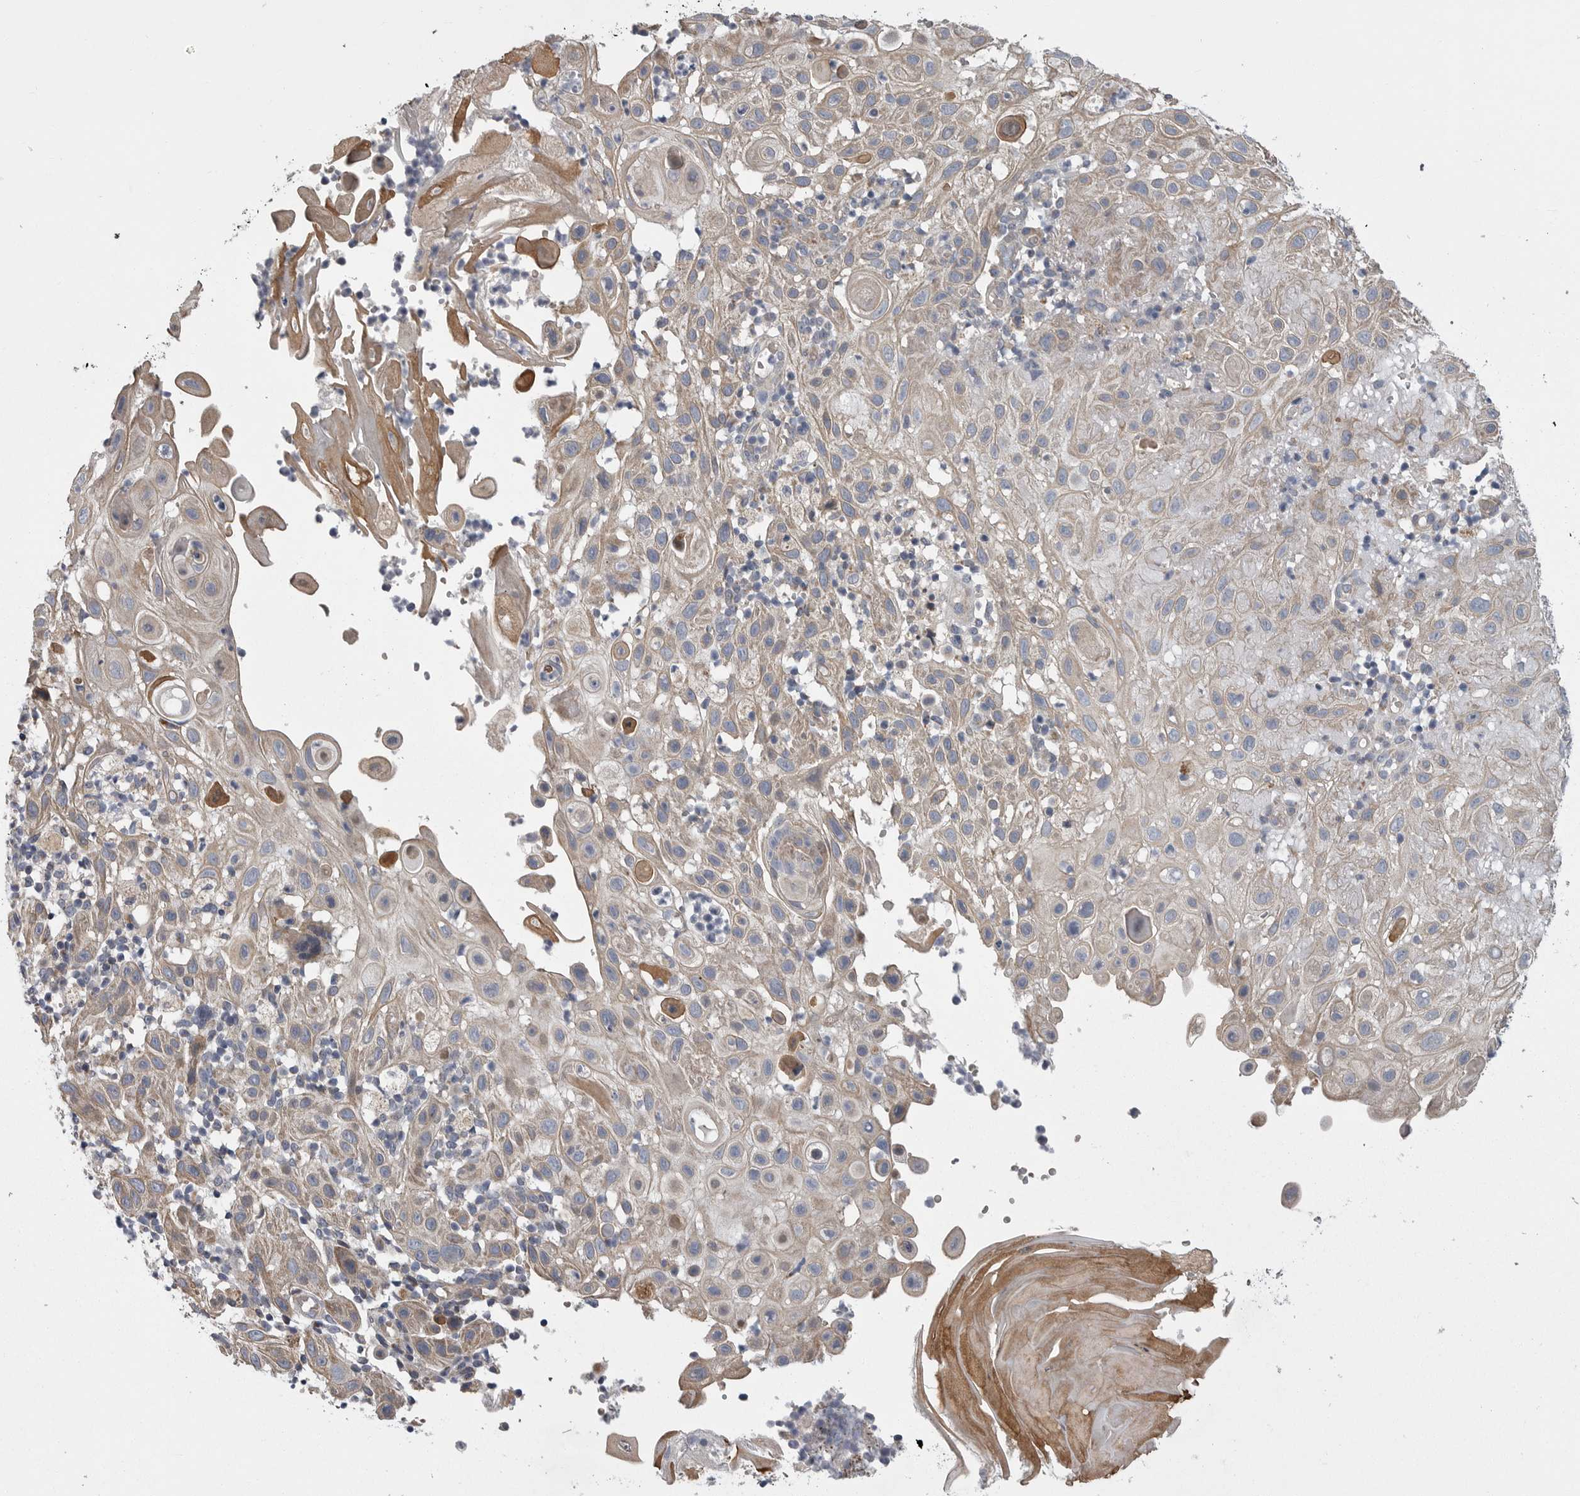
{"staining": {"intensity": "weak", "quantity": "<25%", "location": "cytoplasmic/membranous"}, "tissue": "skin cancer", "cell_type": "Tumor cells", "image_type": "cancer", "snomed": [{"axis": "morphology", "description": "Normal tissue, NOS"}, {"axis": "morphology", "description": "Squamous cell carcinoma, NOS"}, {"axis": "topography", "description": "Skin"}], "caption": "This photomicrograph is of skin cancer (squamous cell carcinoma) stained with IHC to label a protein in brown with the nuclei are counter-stained blue. There is no expression in tumor cells.", "gene": "CRP", "patient": {"sex": "female", "age": 96}}